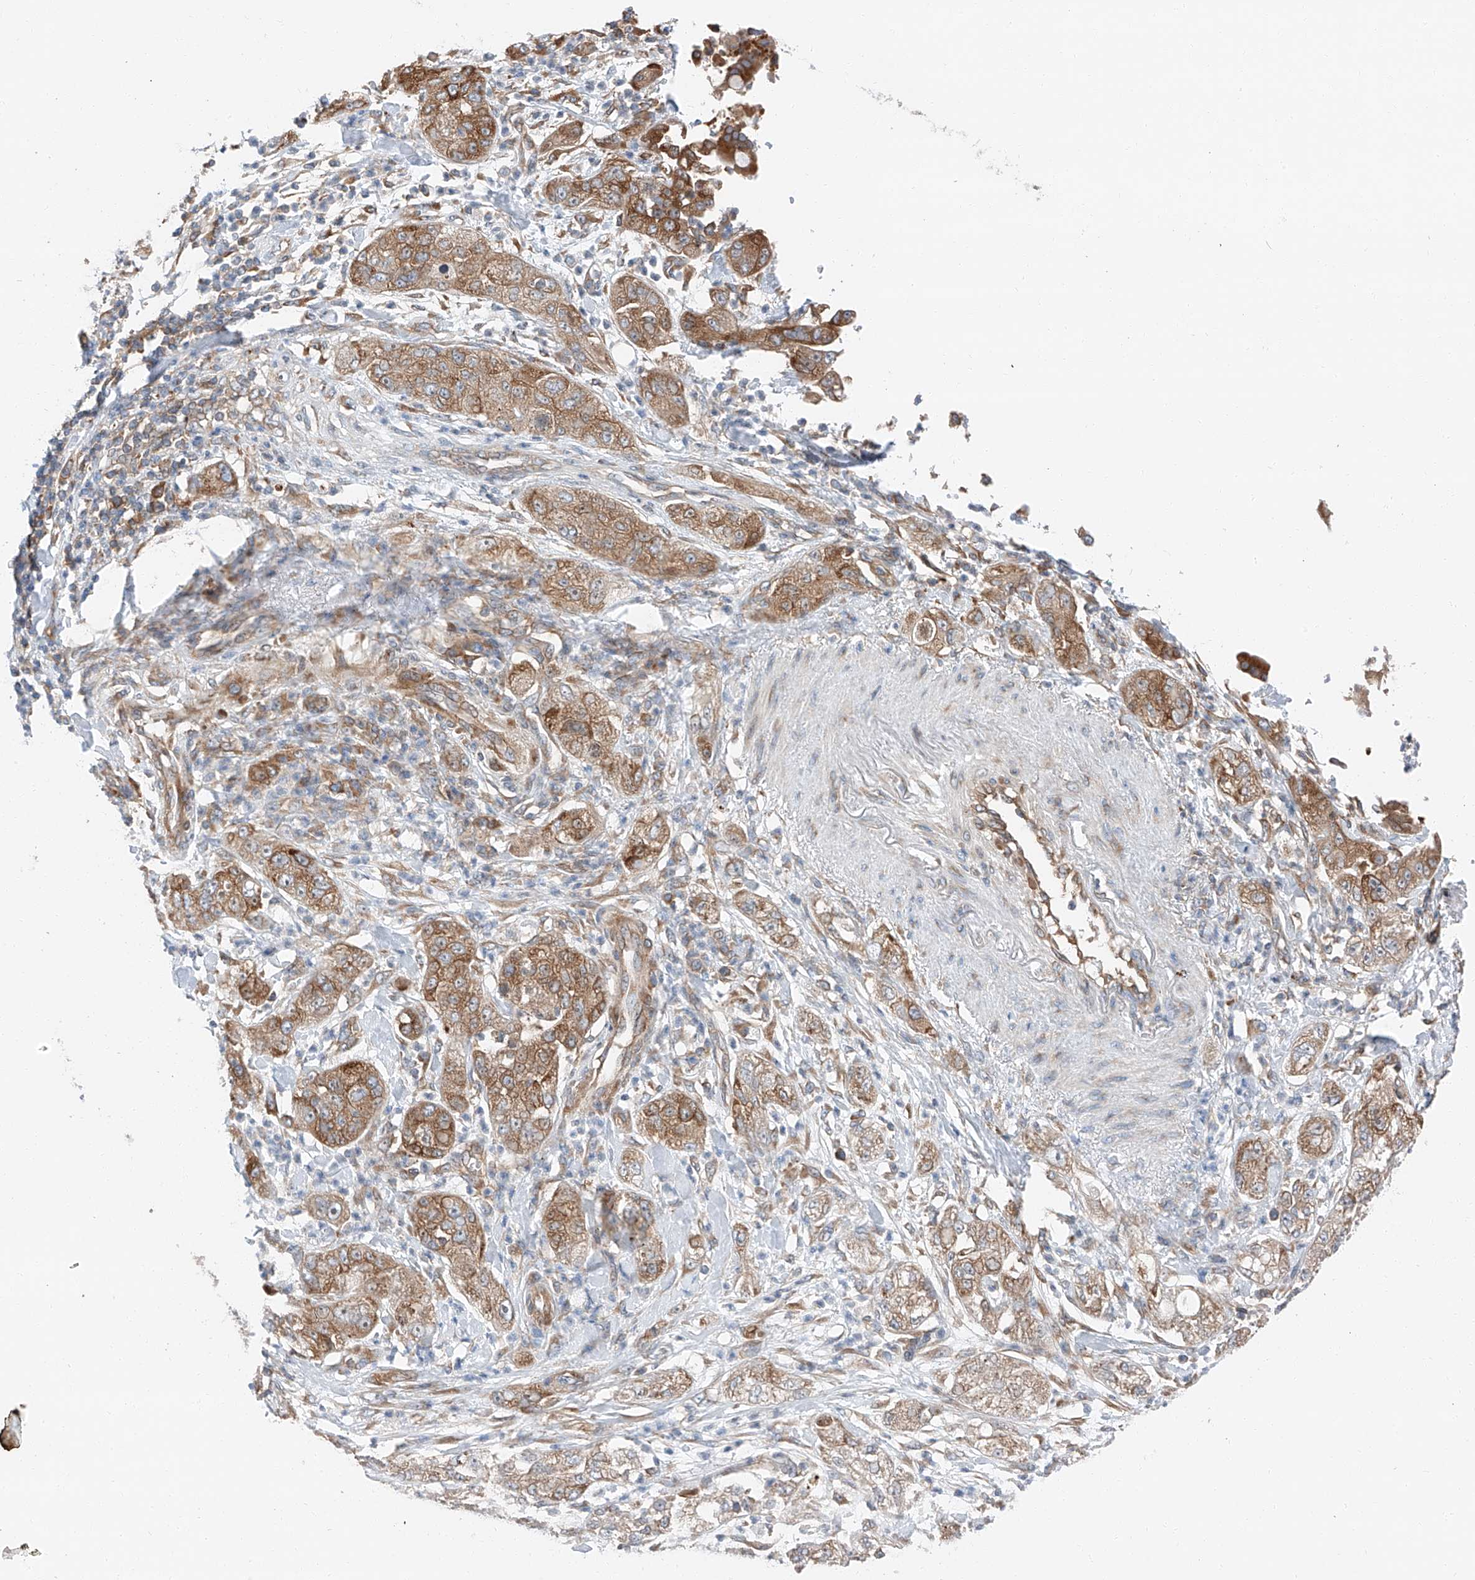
{"staining": {"intensity": "strong", "quantity": ">75%", "location": "cytoplasmic/membranous"}, "tissue": "pancreatic cancer", "cell_type": "Tumor cells", "image_type": "cancer", "snomed": [{"axis": "morphology", "description": "Adenocarcinoma, NOS"}, {"axis": "topography", "description": "Pancreas"}], "caption": "Human pancreatic cancer (adenocarcinoma) stained with a brown dye shows strong cytoplasmic/membranous positive positivity in about >75% of tumor cells.", "gene": "ZC3H15", "patient": {"sex": "female", "age": 78}}